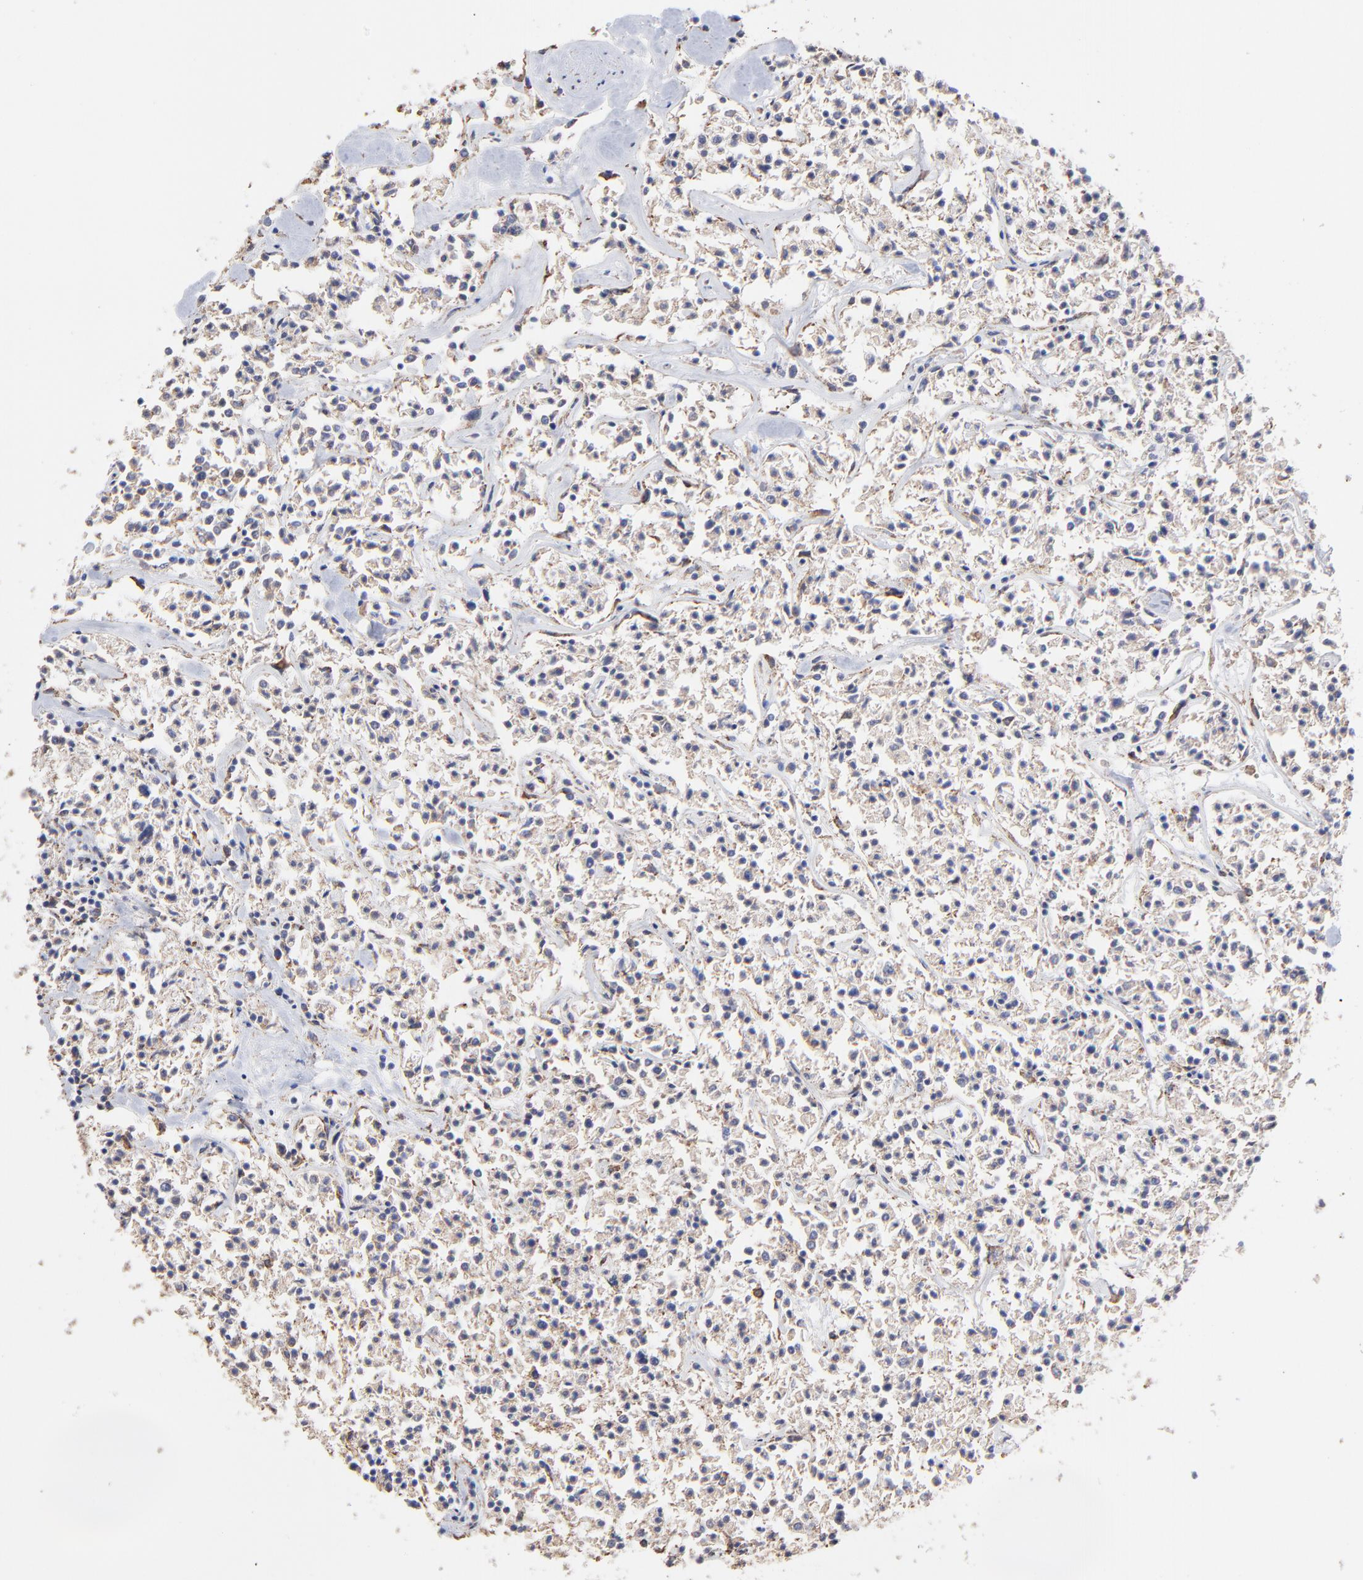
{"staining": {"intensity": "weak", "quantity": "<25%", "location": "cytoplasmic/membranous"}, "tissue": "lymphoma", "cell_type": "Tumor cells", "image_type": "cancer", "snomed": [{"axis": "morphology", "description": "Malignant lymphoma, non-Hodgkin's type, Low grade"}, {"axis": "topography", "description": "Small intestine"}], "caption": "IHC photomicrograph of neoplastic tissue: human lymphoma stained with DAB (3,3'-diaminobenzidine) shows no significant protein positivity in tumor cells.", "gene": "PFKM", "patient": {"sex": "female", "age": 59}}